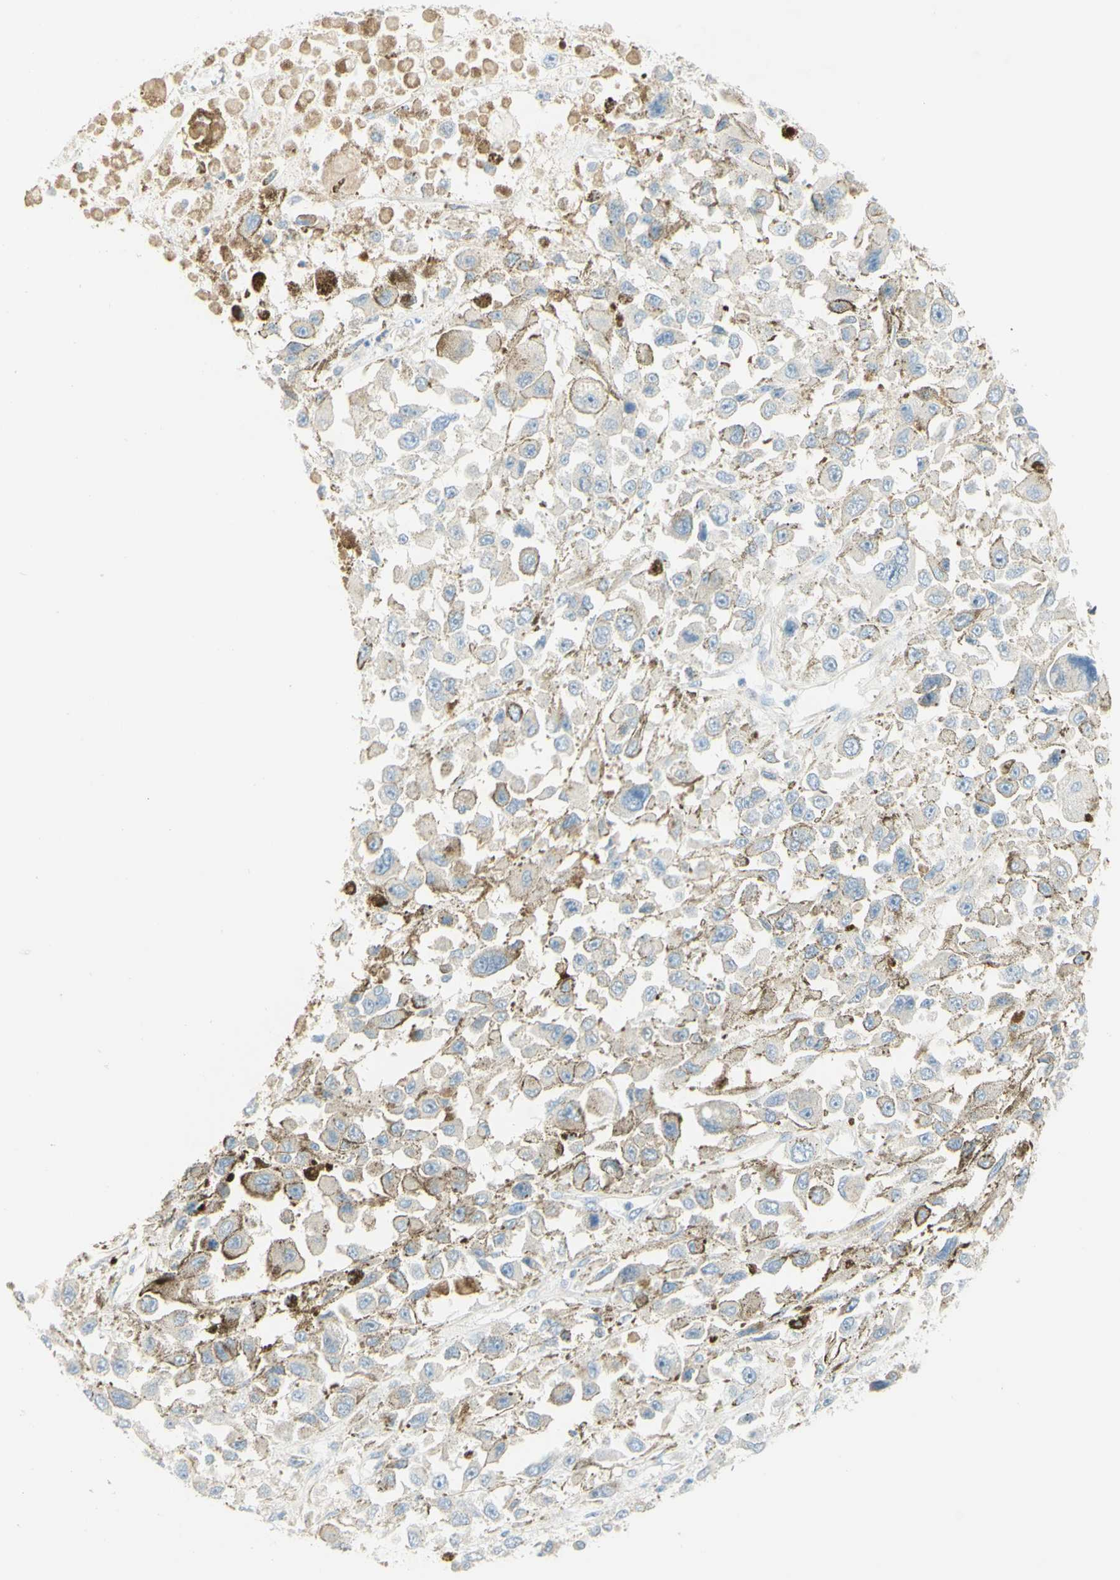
{"staining": {"intensity": "moderate", "quantity": "25%-75%", "location": "cytoplasmic/membranous"}, "tissue": "melanoma", "cell_type": "Tumor cells", "image_type": "cancer", "snomed": [{"axis": "morphology", "description": "Malignant melanoma, Metastatic site"}, {"axis": "topography", "description": "Lymph node"}], "caption": "A medium amount of moderate cytoplasmic/membranous staining is identified in about 25%-75% of tumor cells in melanoma tissue.", "gene": "GCNT3", "patient": {"sex": "male", "age": 59}}